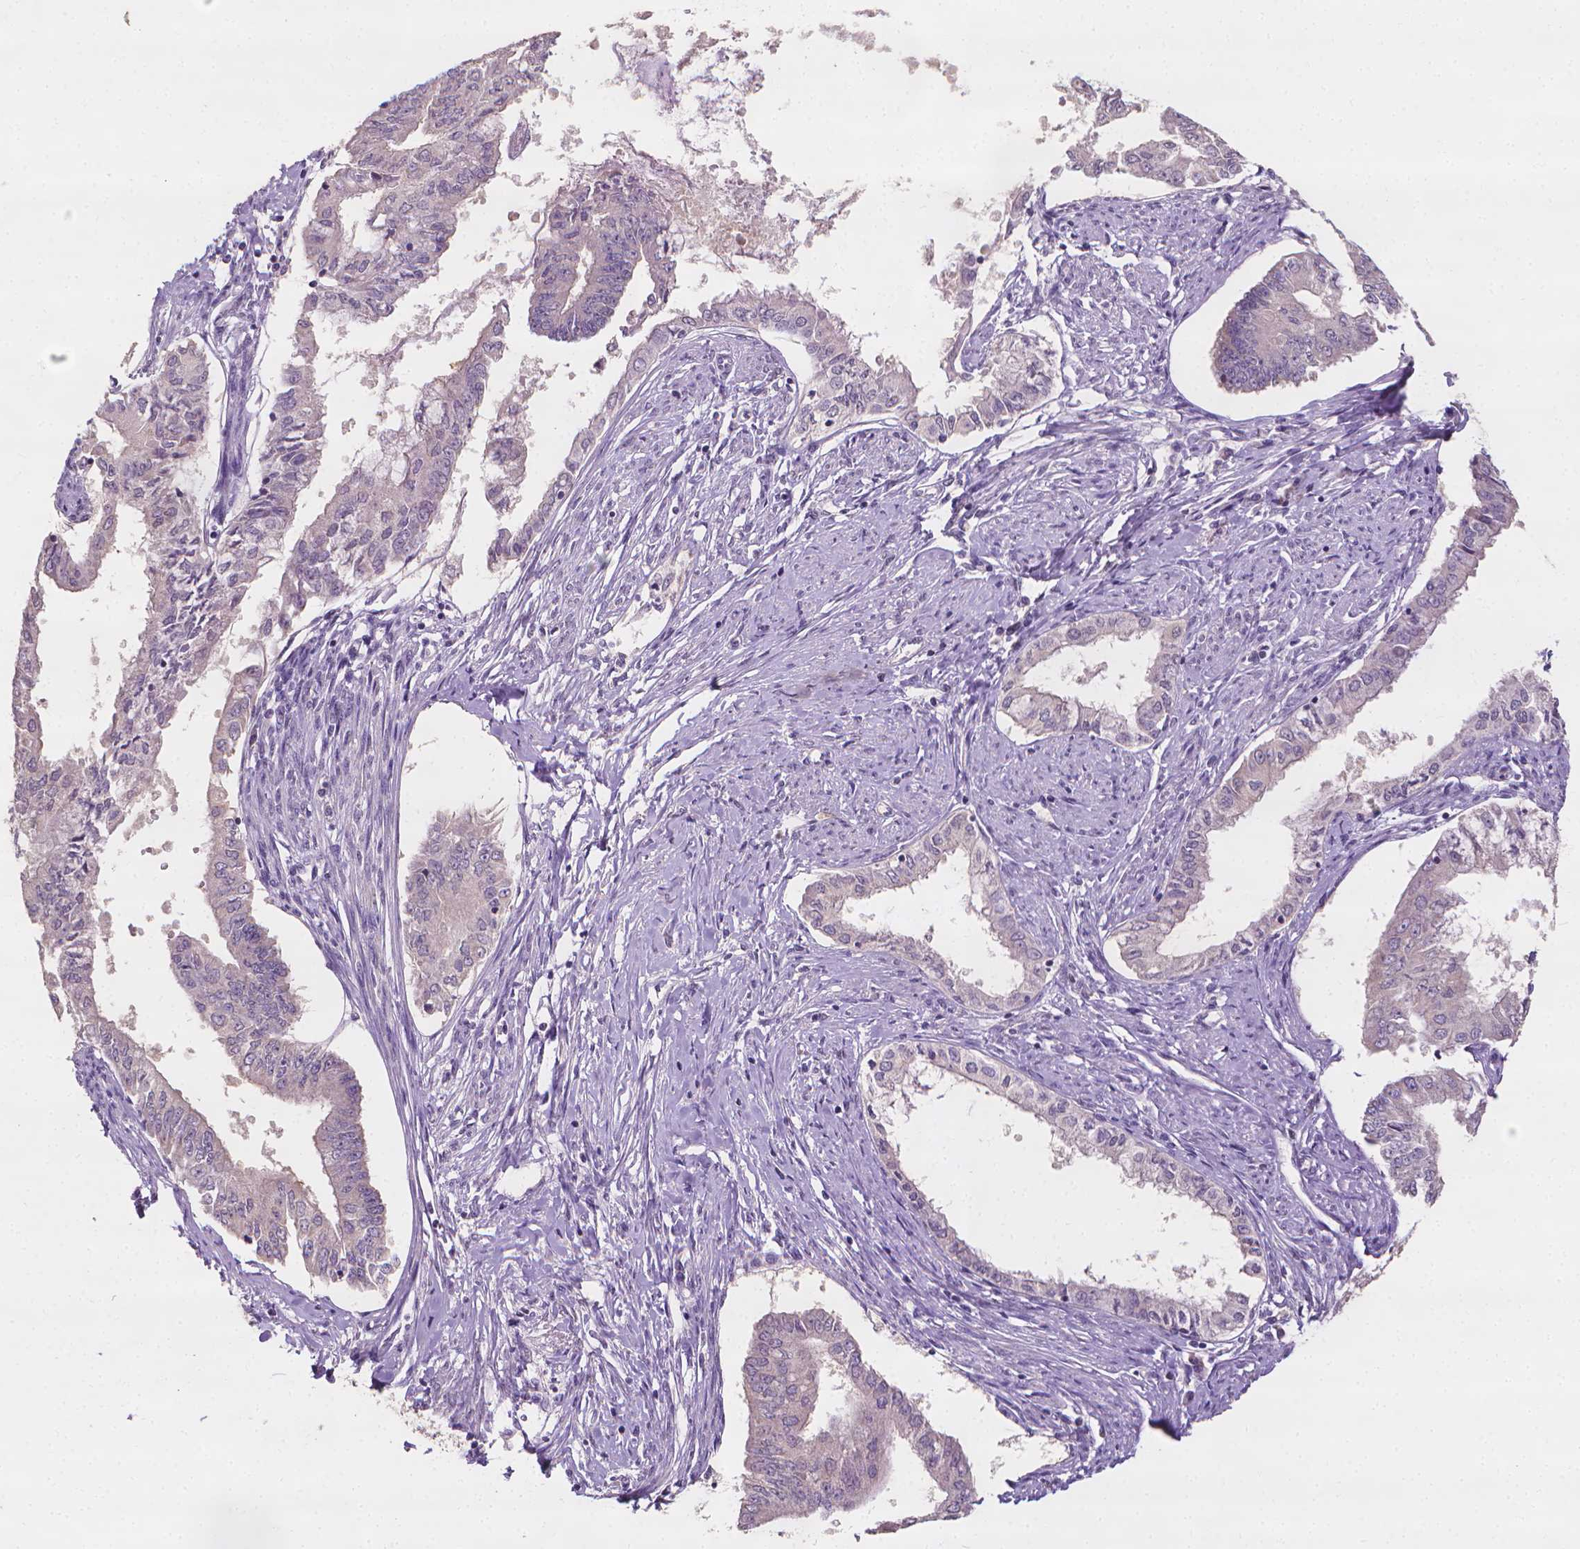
{"staining": {"intensity": "negative", "quantity": "none", "location": "none"}, "tissue": "endometrial cancer", "cell_type": "Tumor cells", "image_type": "cancer", "snomed": [{"axis": "morphology", "description": "Adenocarcinoma, NOS"}, {"axis": "topography", "description": "Endometrium"}], "caption": "DAB (3,3'-diaminobenzidine) immunohistochemical staining of human endometrial cancer (adenocarcinoma) displays no significant staining in tumor cells.", "gene": "FASN", "patient": {"sex": "female", "age": 76}}